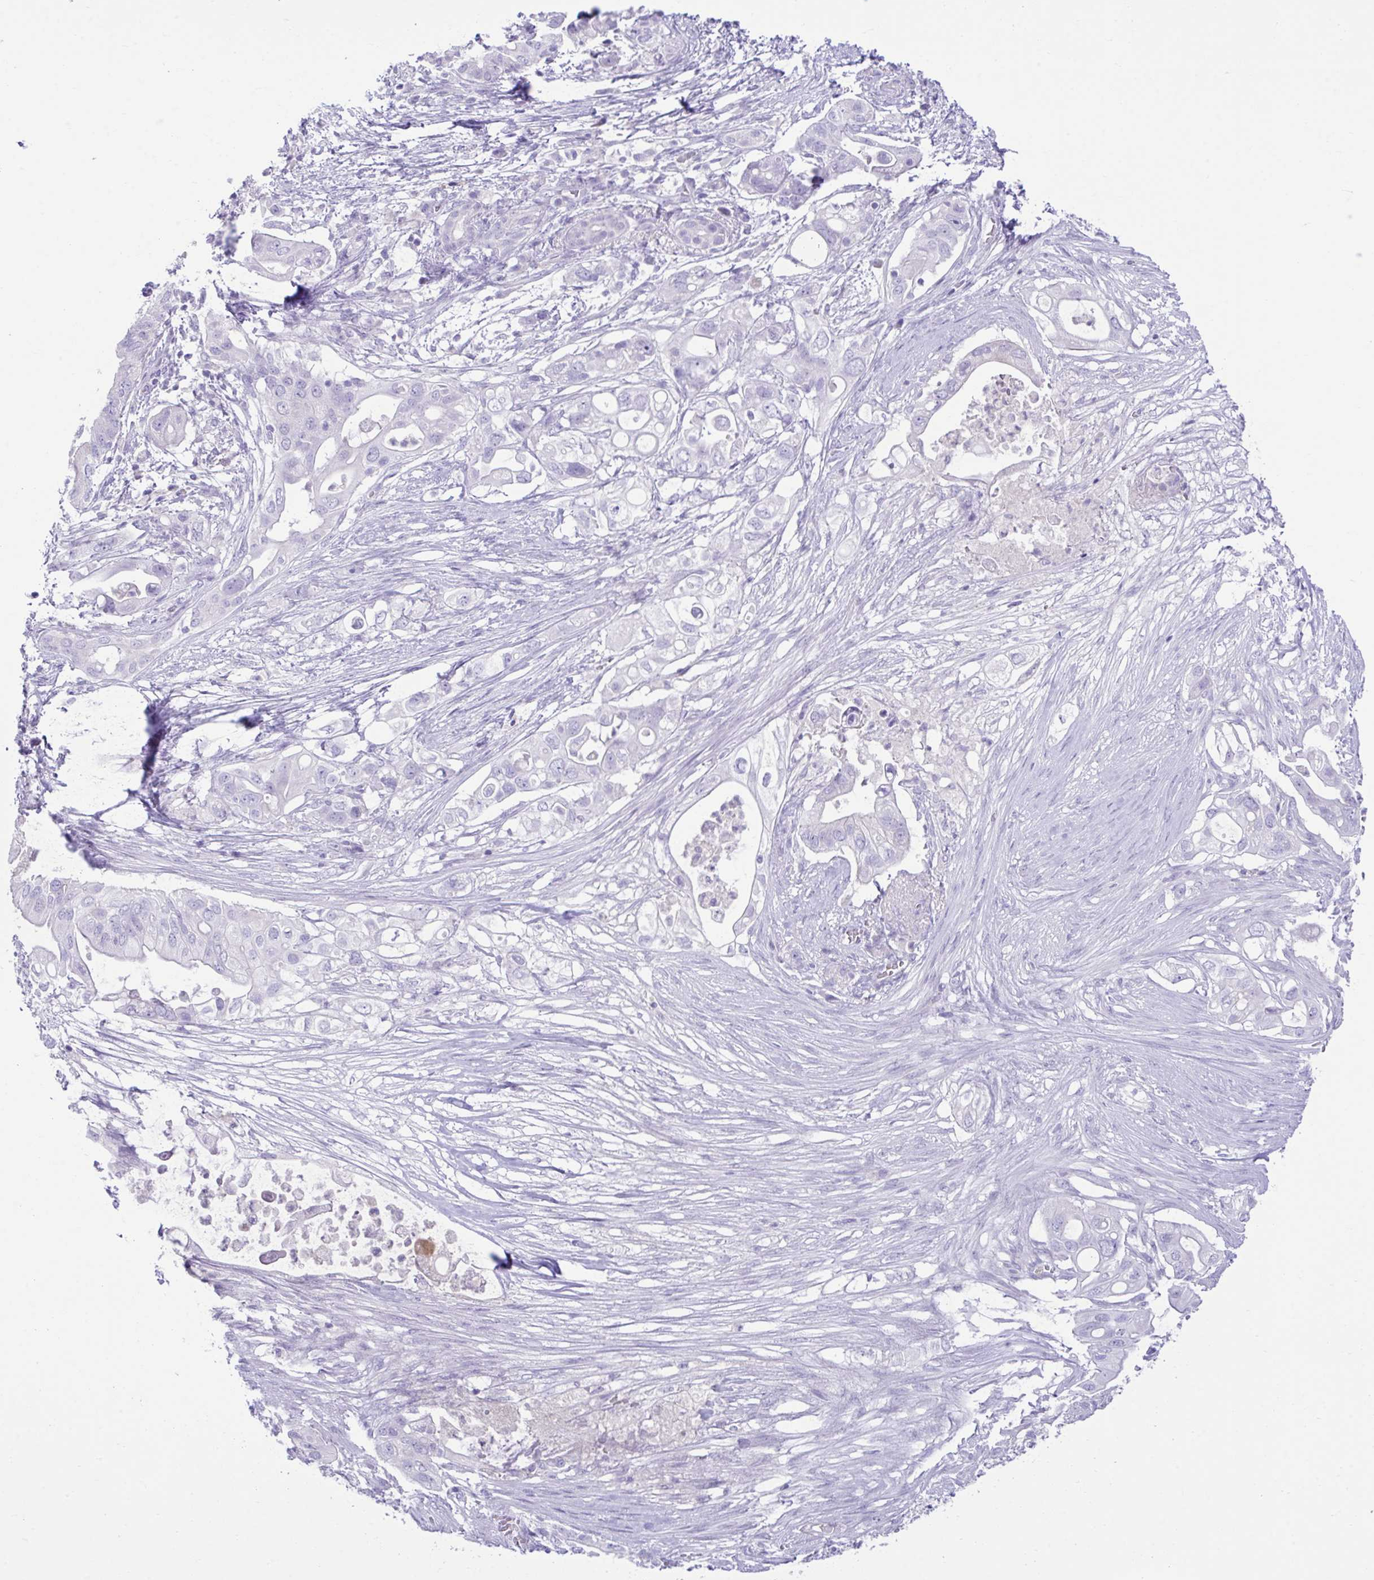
{"staining": {"intensity": "negative", "quantity": "none", "location": "none"}, "tissue": "pancreatic cancer", "cell_type": "Tumor cells", "image_type": "cancer", "snomed": [{"axis": "morphology", "description": "Adenocarcinoma, NOS"}, {"axis": "topography", "description": "Pancreas"}], "caption": "IHC photomicrograph of neoplastic tissue: human pancreatic cancer (adenocarcinoma) stained with DAB demonstrates no significant protein positivity in tumor cells.", "gene": "PLEKHH1", "patient": {"sex": "female", "age": 72}}